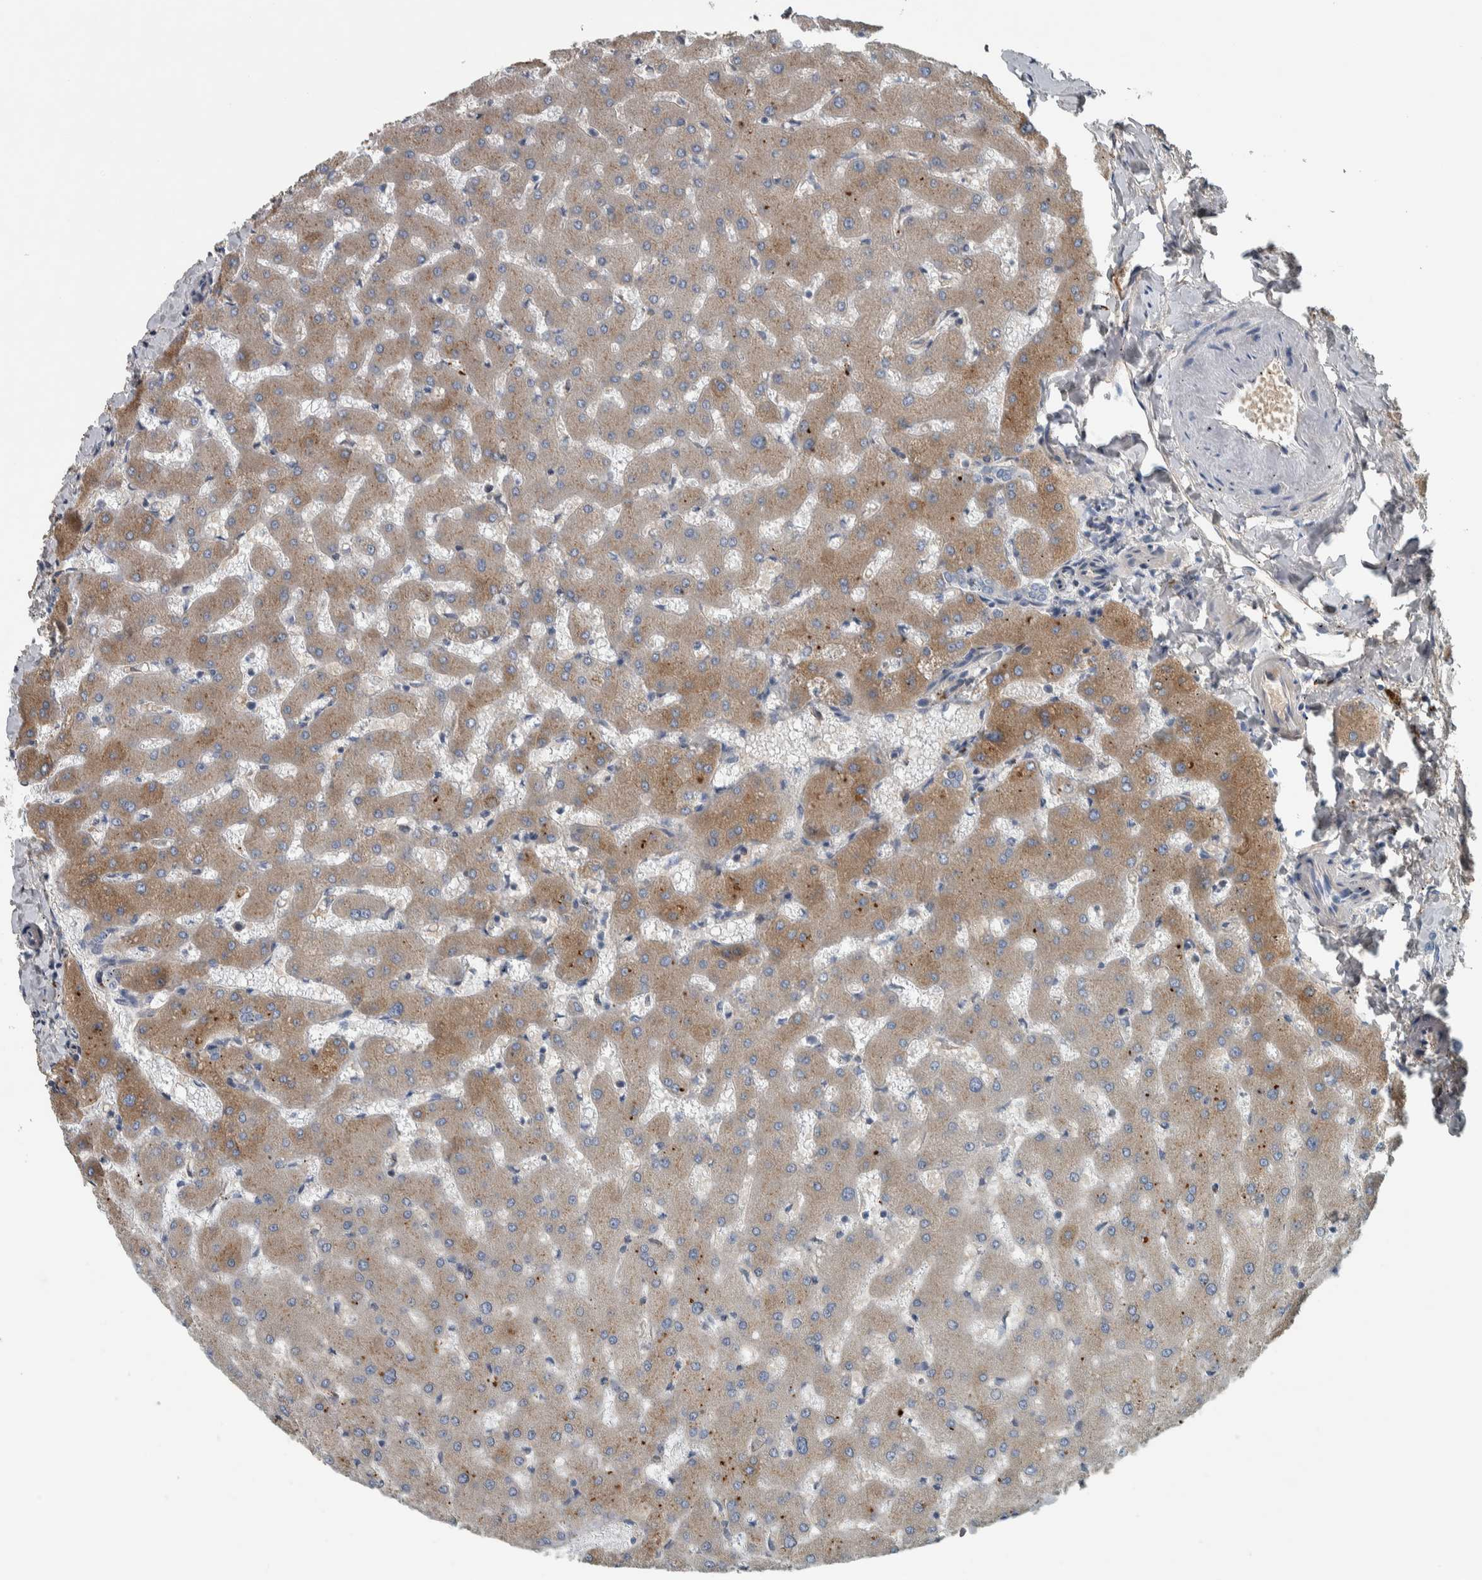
{"staining": {"intensity": "negative", "quantity": "none", "location": "none"}, "tissue": "liver", "cell_type": "Cholangiocytes", "image_type": "normal", "snomed": [{"axis": "morphology", "description": "Normal tissue, NOS"}, {"axis": "topography", "description": "Liver"}], "caption": "A high-resolution photomicrograph shows IHC staining of normal liver, which demonstrates no significant positivity in cholangiocytes.", "gene": "SERPINC1", "patient": {"sex": "female", "age": 63}}